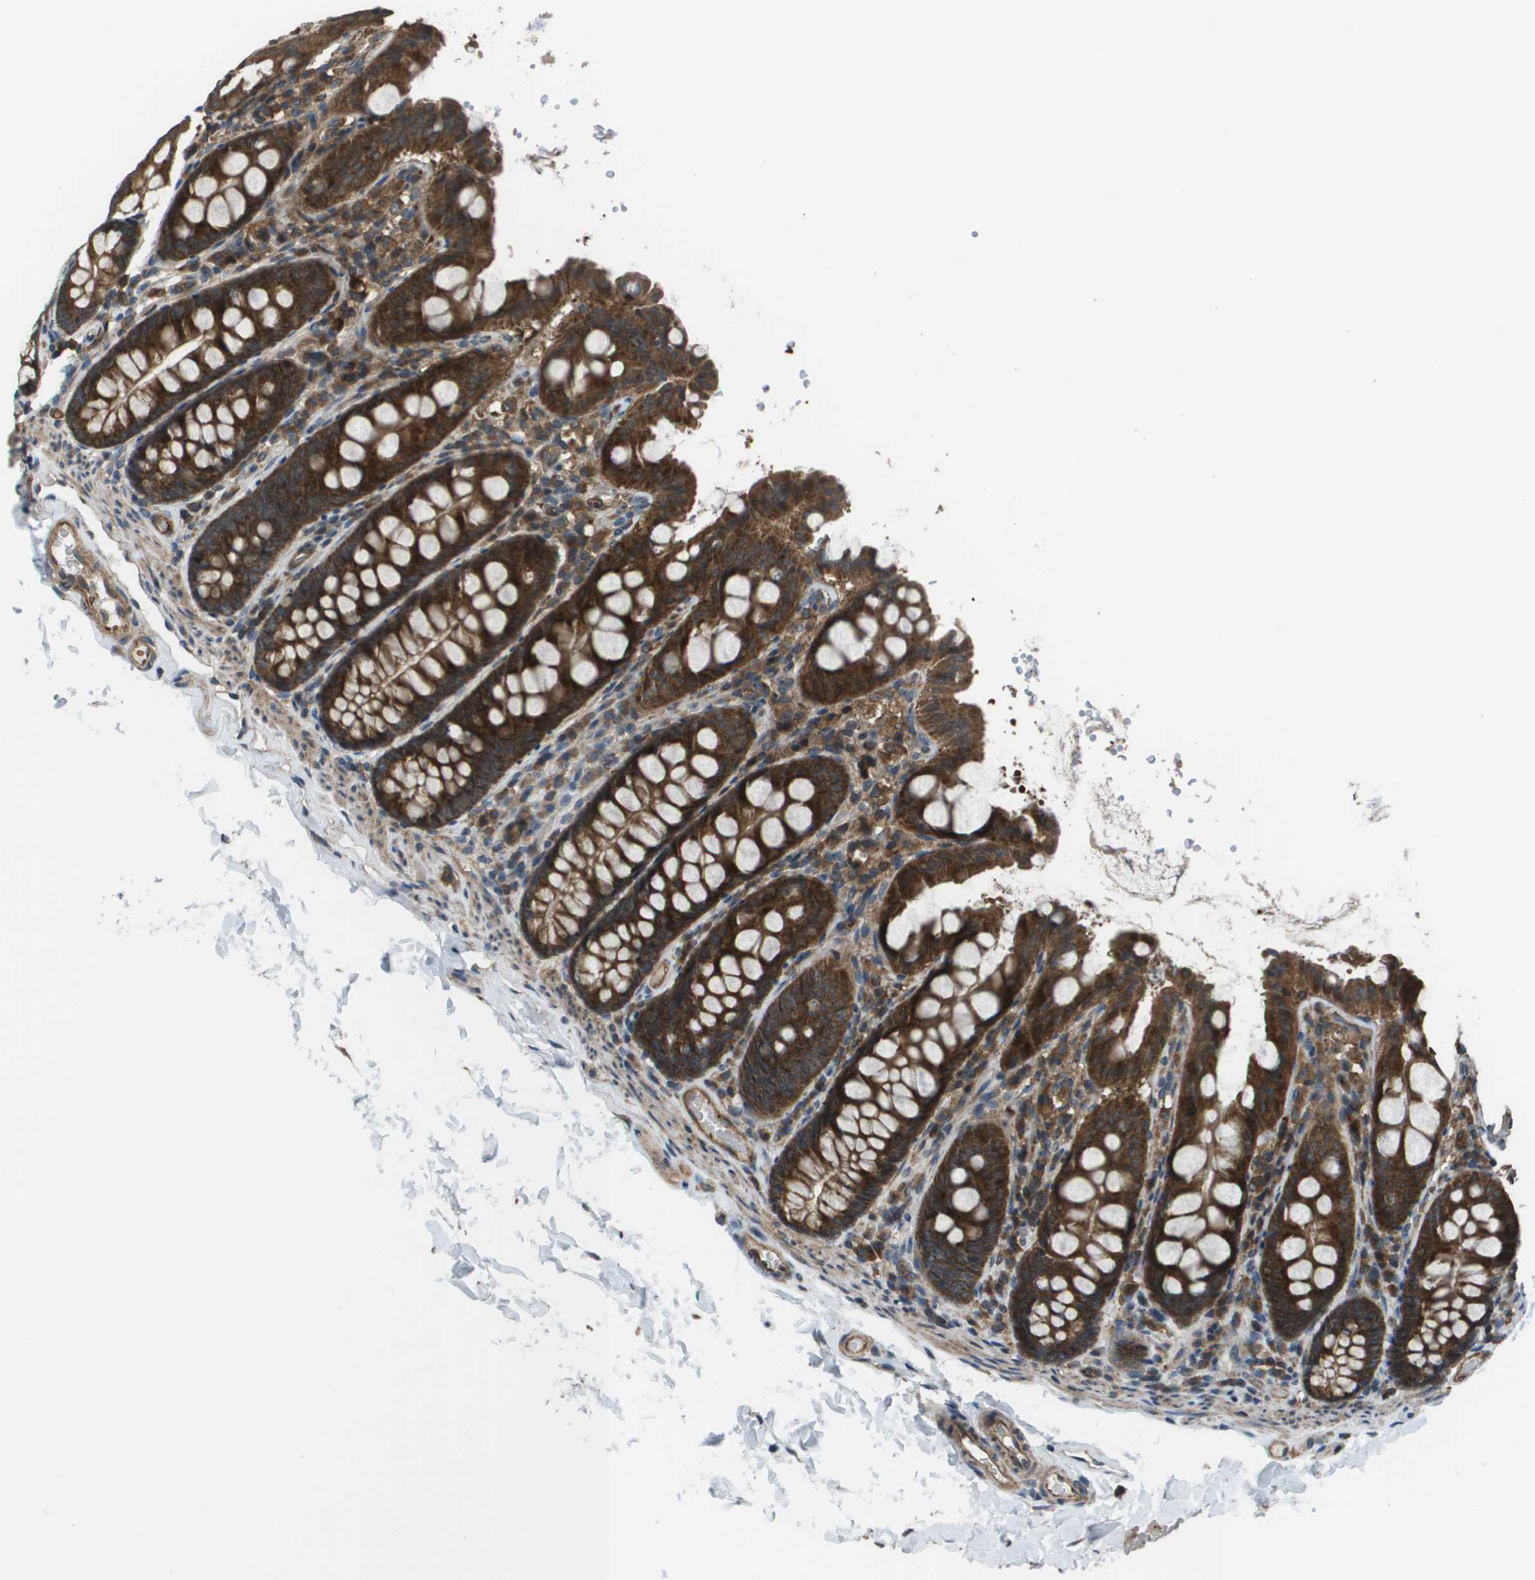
{"staining": {"intensity": "moderate", "quantity": ">75%", "location": "cytoplasmic/membranous"}, "tissue": "colon", "cell_type": "Endothelial cells", "image_type": "normal", "snomed": [{"axis": "morphology", "description": "Normal tissue, NOS"}, {"axis": "topography", "description": "Colon"}], "caption": "Brown immunohistochemical staining in unremarkable human colon exhibits moderate cytoplasmic/membranous positivity in approximately >75% of endothelial cells. The staining is performed using DAB (3,3'-diaminobenzidine) brown chromogen to label protein expression. The nuclei are counter-stained blue using hematoxylin.", "gene": "PLPBP", "patient": {"sex": "female", "age": 61}}